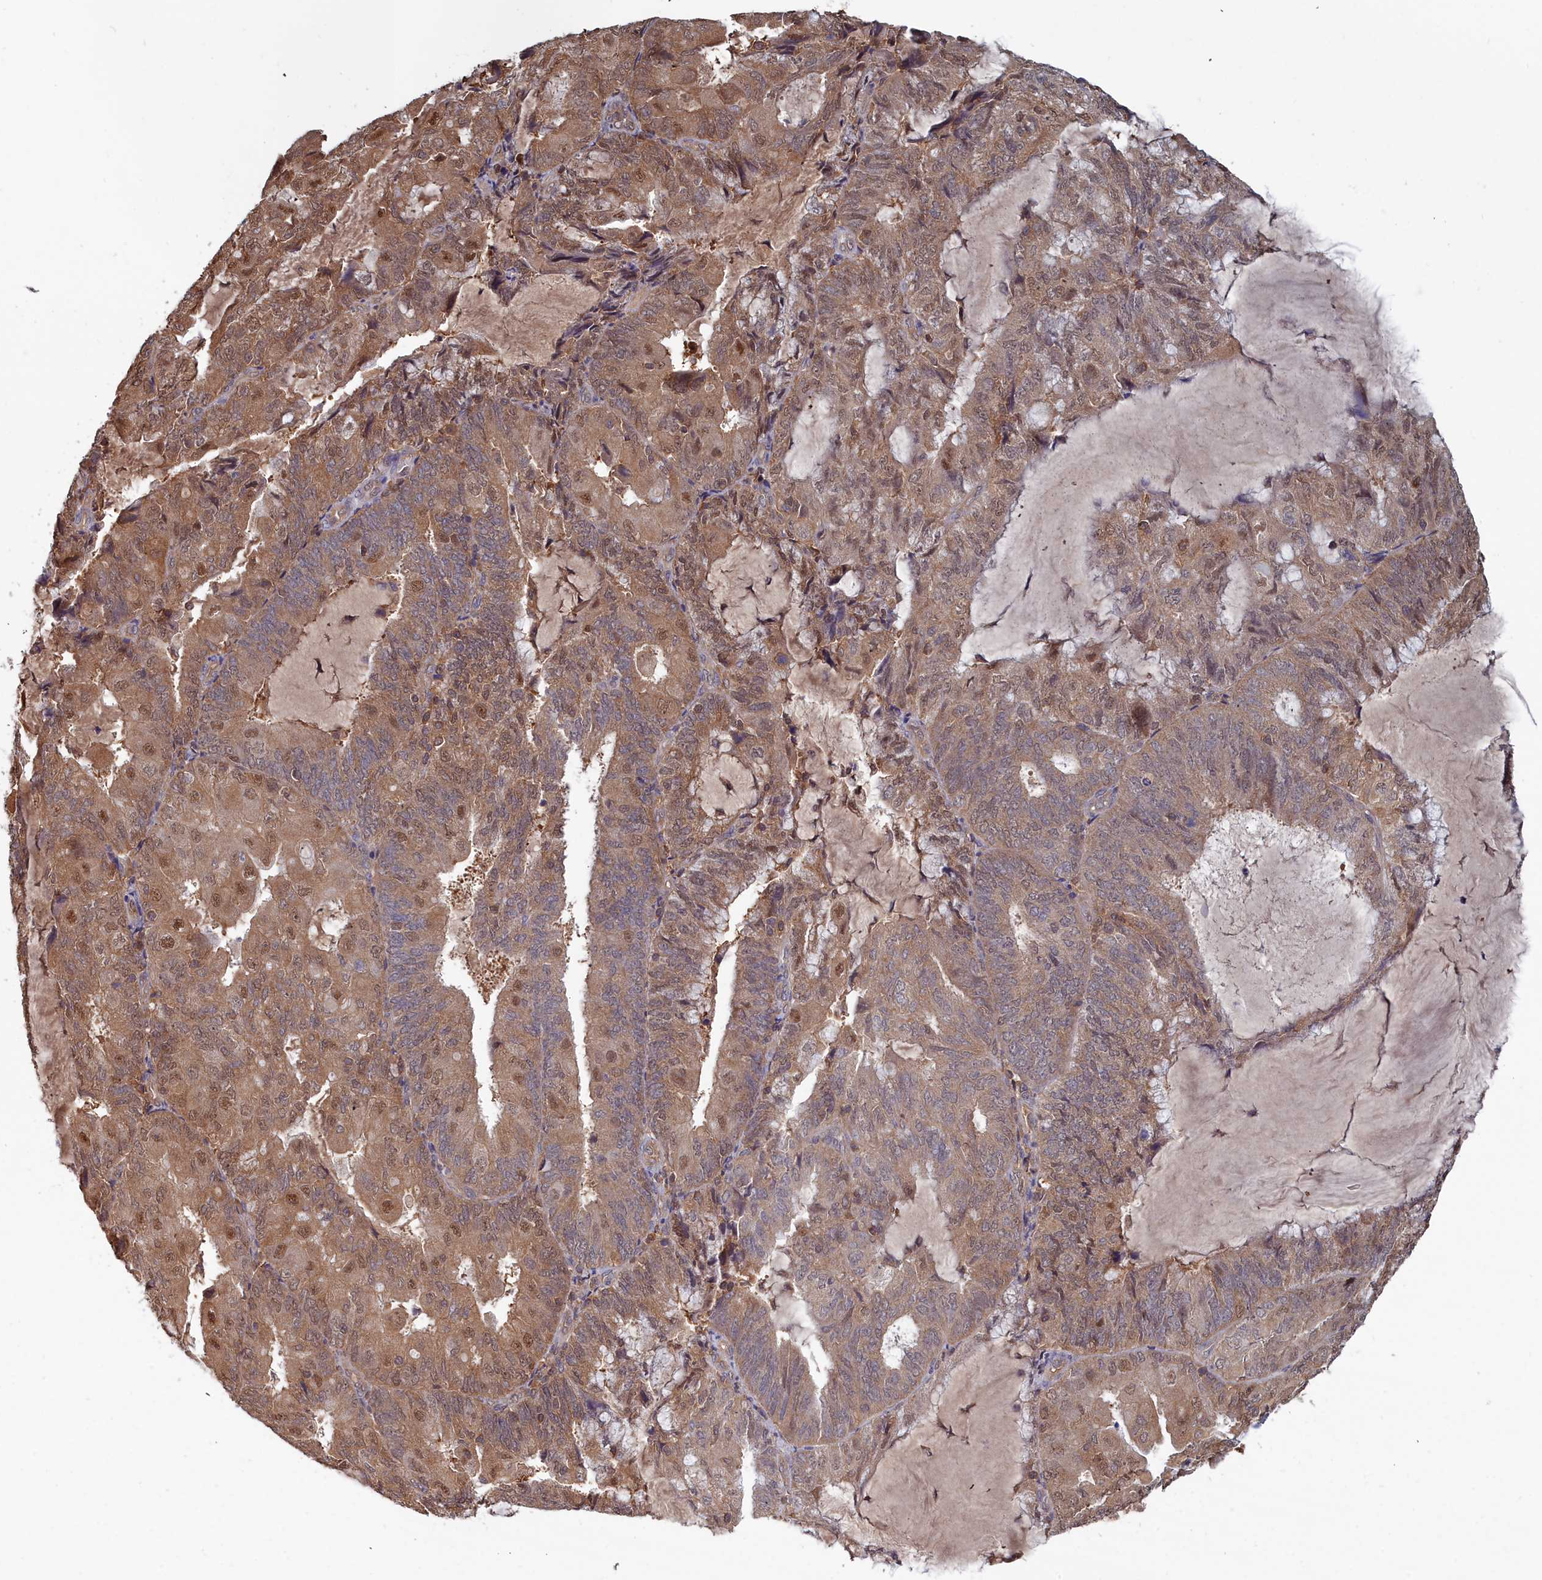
{"staining": {"intensity": "moderate", "quantity": ">75%", "location": "cytoplasmic/membranous,nuclear"}, "tissue": "endometrial cancer", "cell_type": "Tumor cells", "image_type": "cancer", "snomed": [{"axis": "morphology", "description": "Adenocarcinoma, NOS"}, {"axis": "topography", "description": "Endometrium"}], "caption": "Tumor cells reveal moderate cytoplasmic/membranous and nuclear expression in approximately >75% of cells in endometrial adenocarcinoma.", "gene": "GFRA2", "patient": {"sex": "female", "age": 81}}